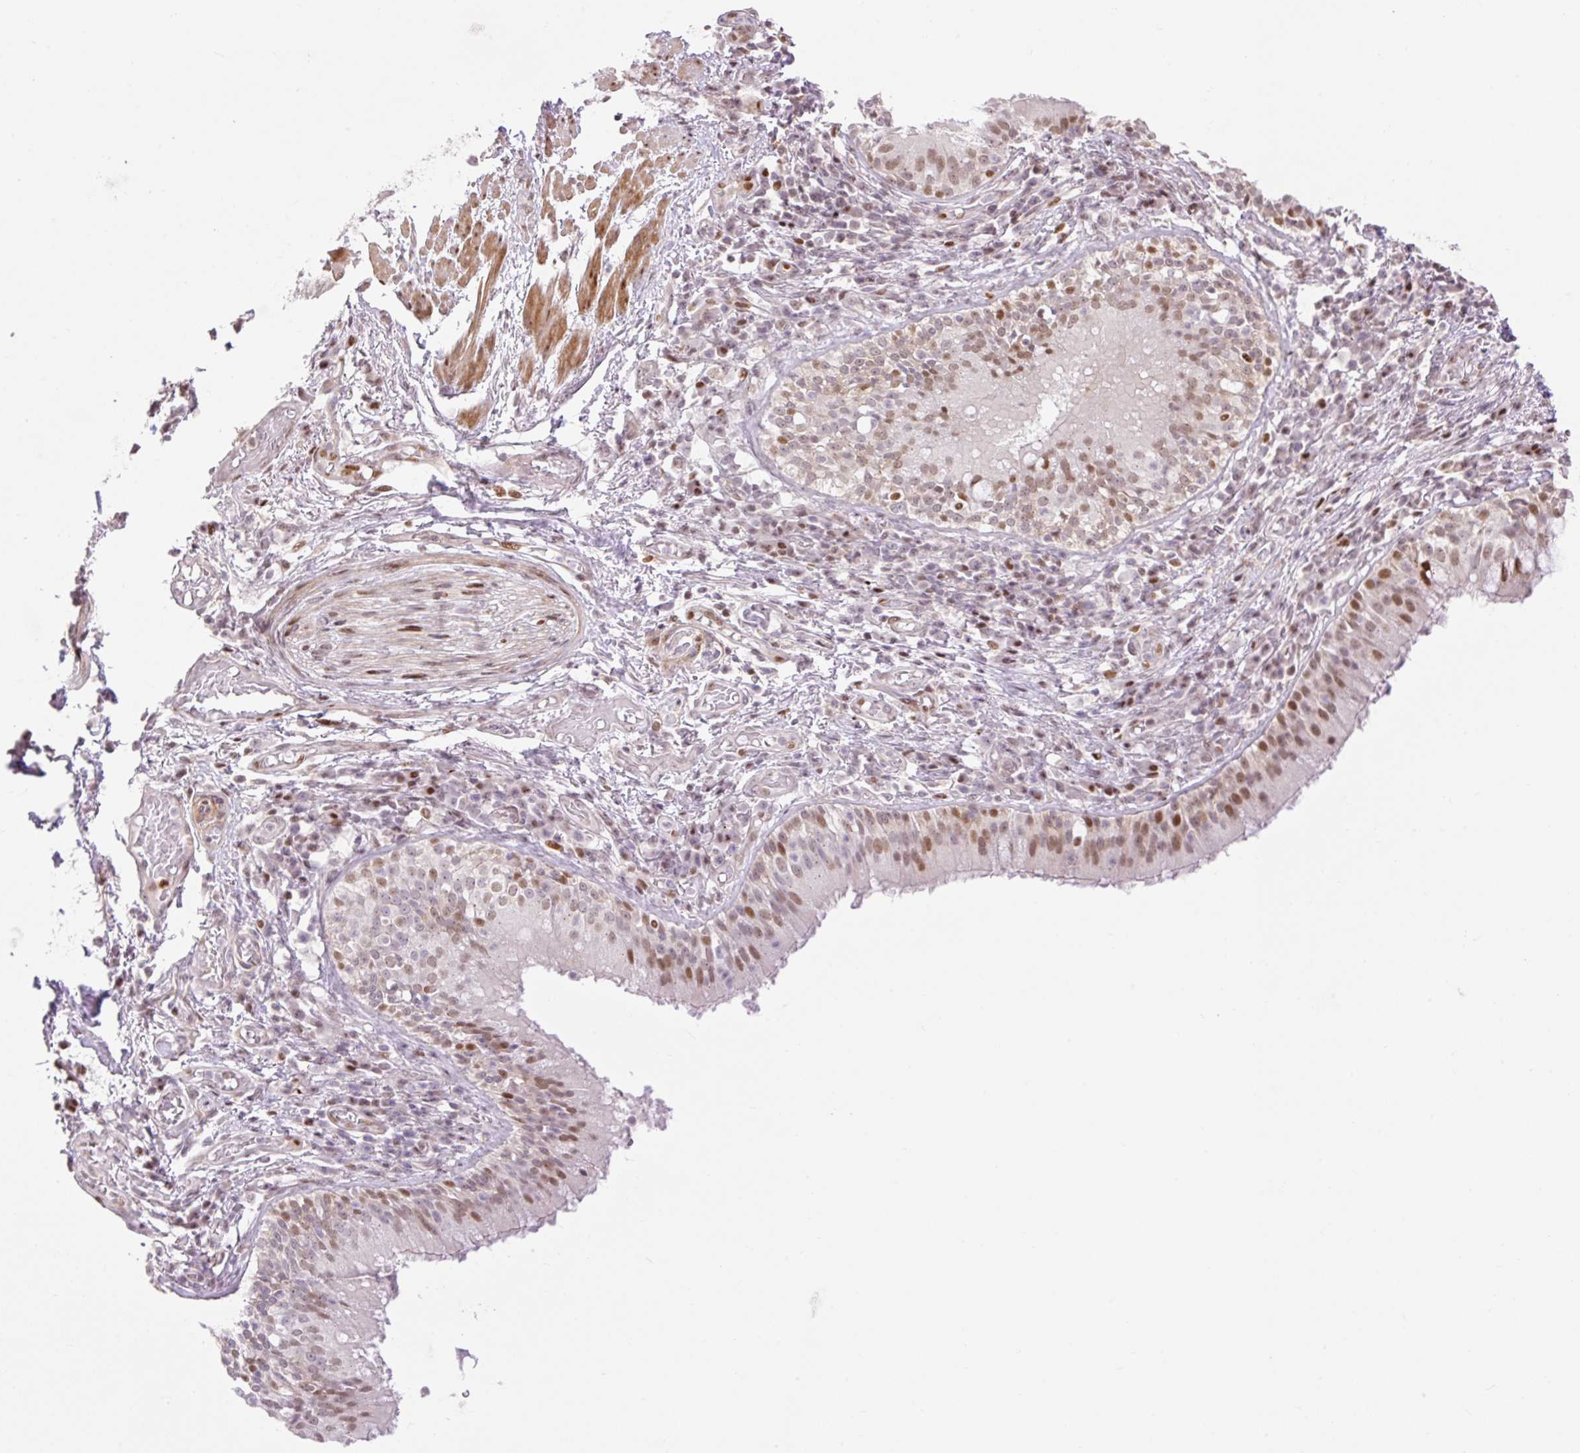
{"staining": {"intensity": "negative", "quantity": "none", "location": "none"}, "tissue": "adipose tissue", "cell_type": "Adipocytes", "image_type": "normal", "snomed": [{"axis": "morphology", "description": "Normal tissue, NOS"}, {"axis": "topography", "description": "Cartilage tissue"}, {"axis": "topography", "description": "Bronchus"}], "caption": "This is a image of immunohistochemistry (IHC) staining of normal adipose tissue, which shows no positivity in adipocytes.", "gene": "RIPPLY3", "patient": {"sex": "male", "age": 56}}